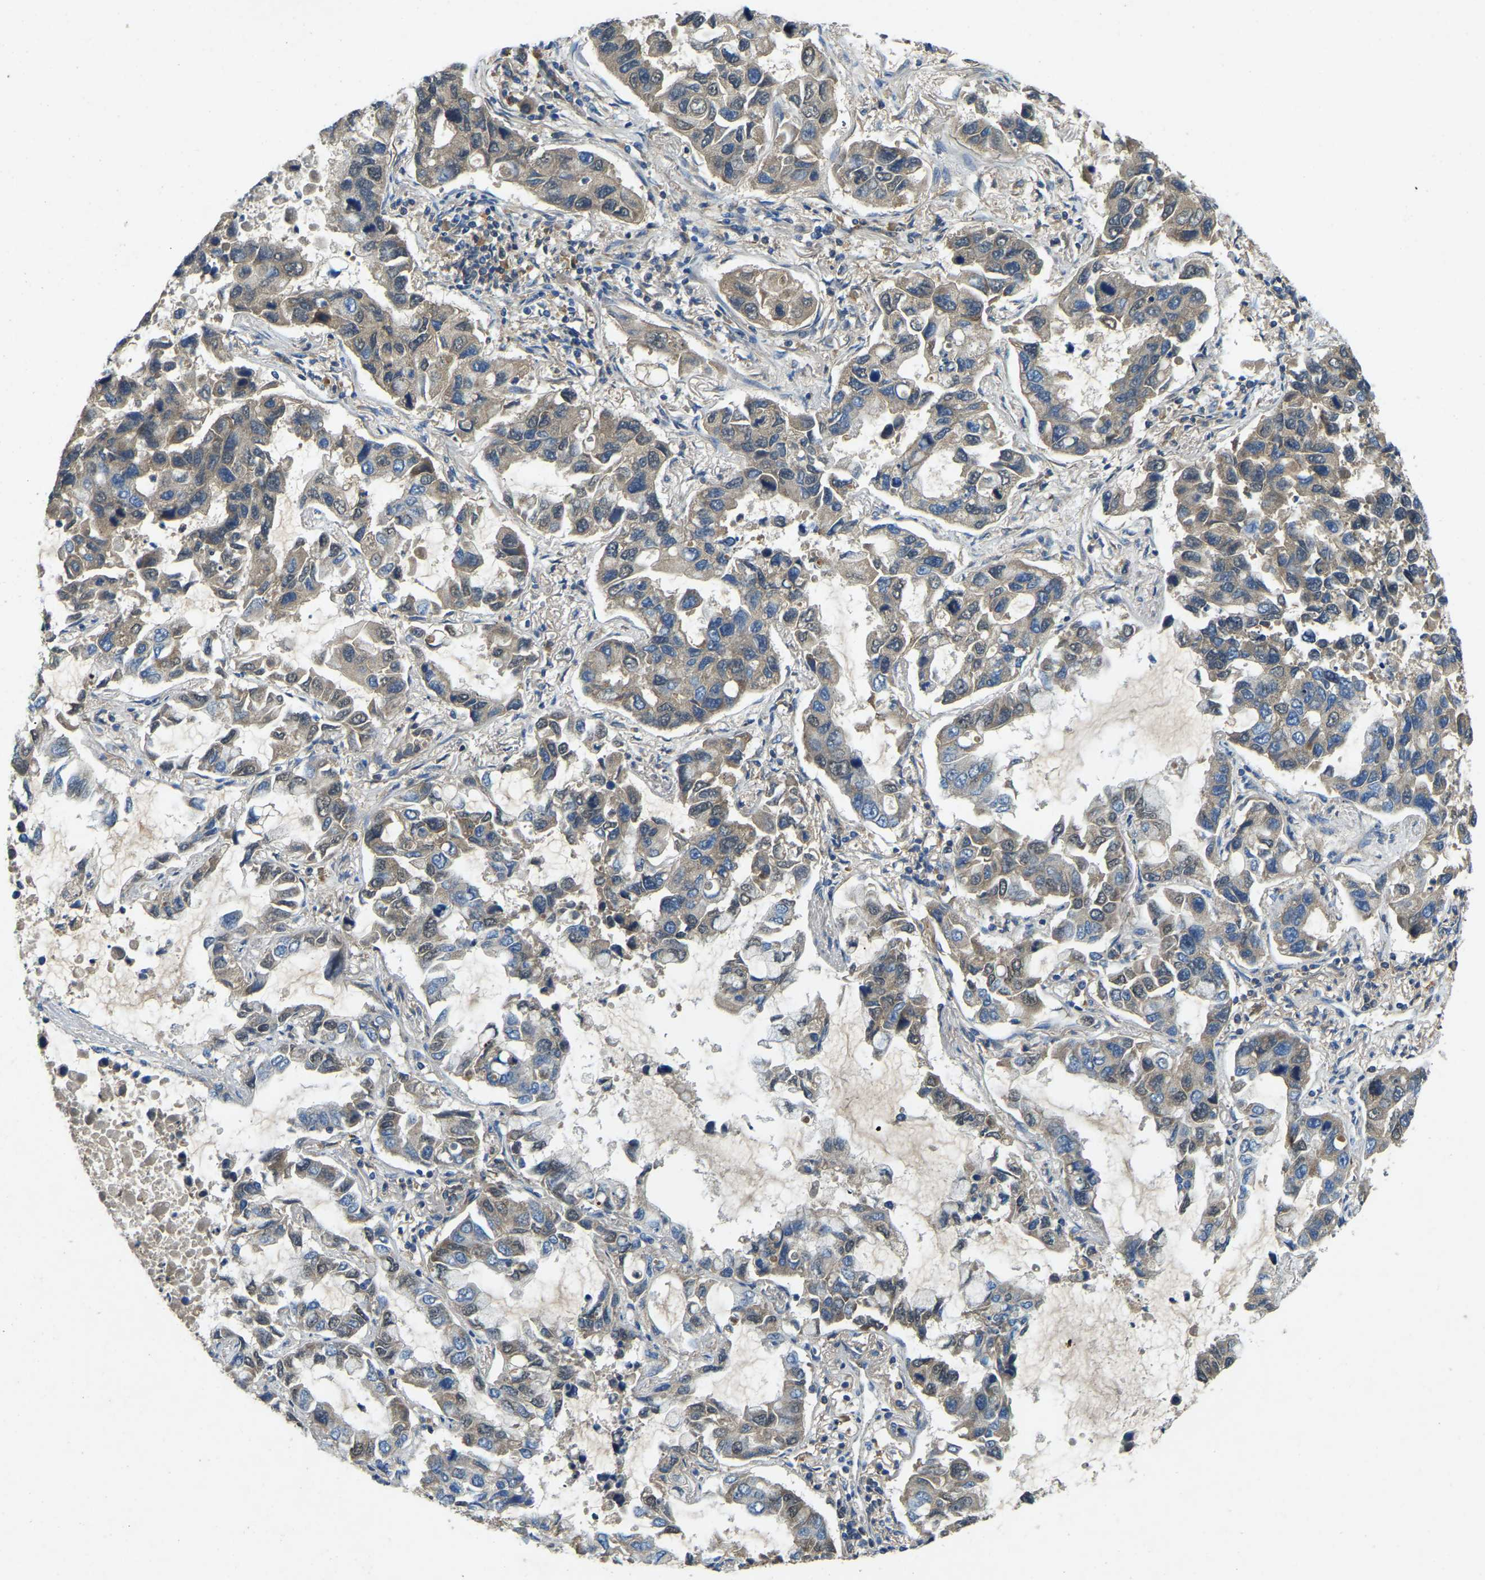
{"staining": {"intensity": "weak", "quantity": "25%-75%", "location": "cytoplasmic/membranous"}, "tissue": "lung cancer", "cell_type": "Tumor cells", "image_type": "cancer", "snomed": [{"axis": "morphology", "description": "Adenocarcinoma, NOS"}, {"axis": "topography", "description": "Lung"}], "caption": "Lung cancer (adenocarcinoma) was stained to show a protein in brown. There is low levels of weak cytoplasmic/membranous expression in about 25%-75% of tumor cells.", "gene": "ATP8B1", "patient": {"sex": "male", "age": 64}}